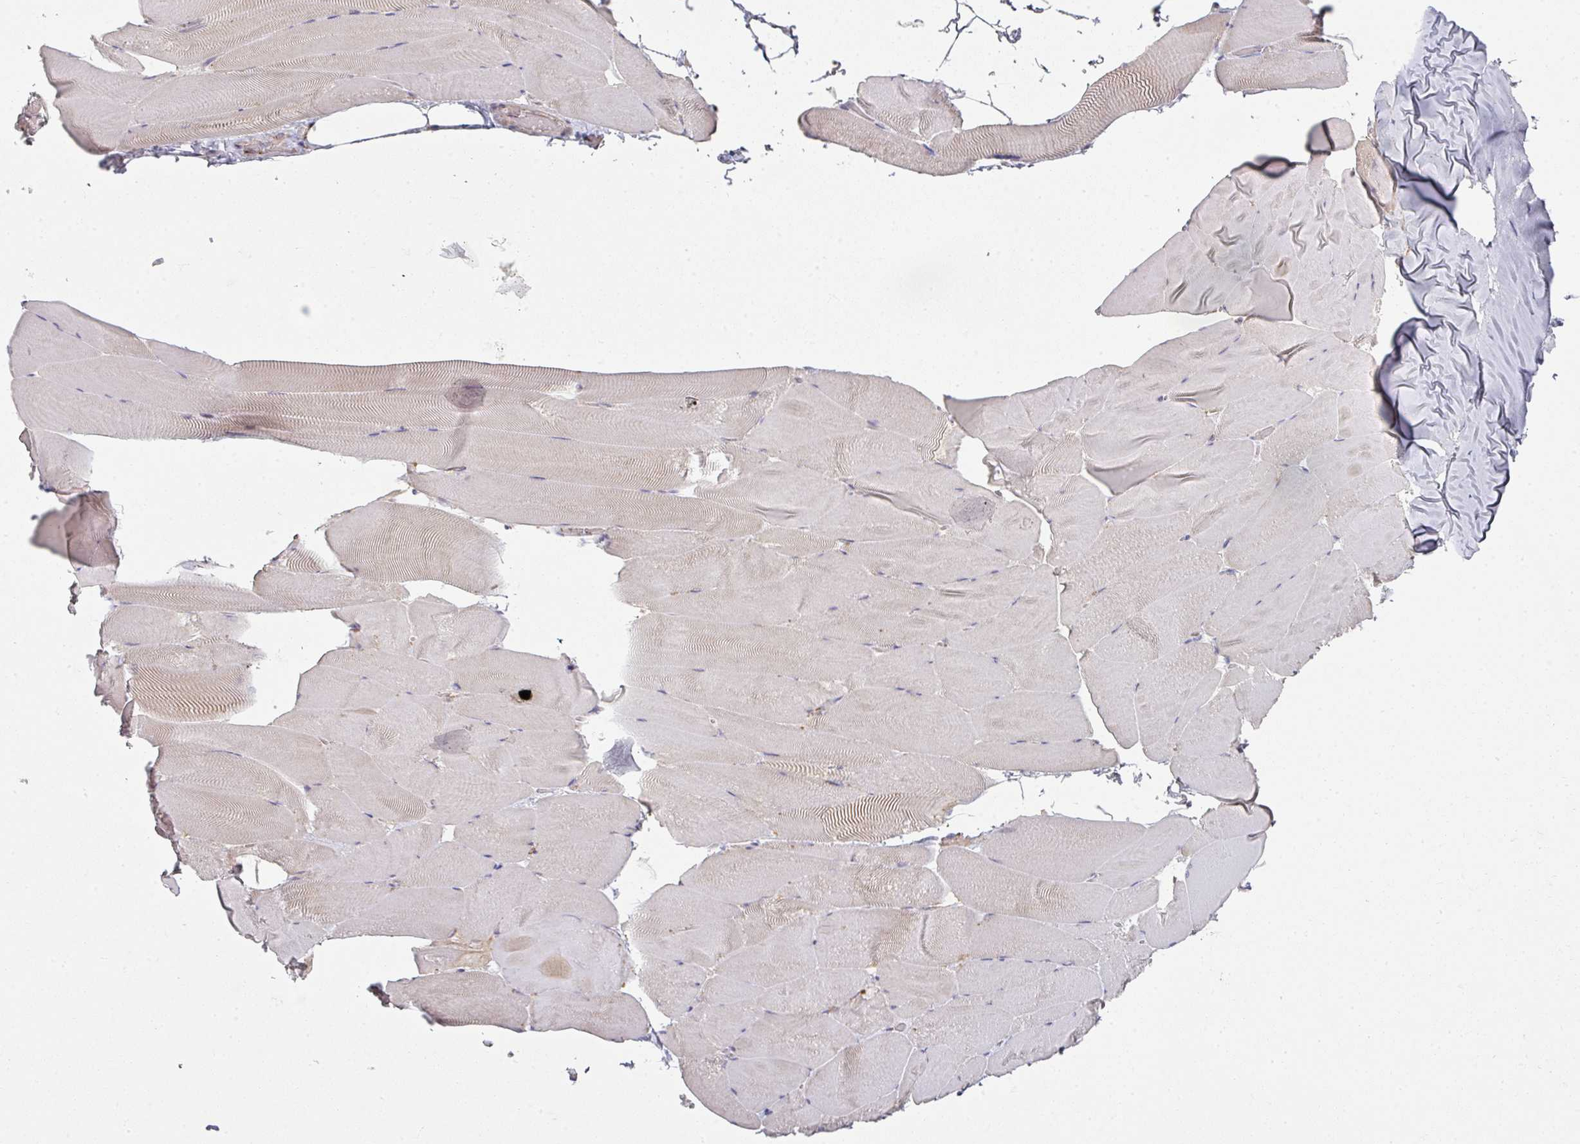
{"staining": {"intensity": "negative", "quantity": "none", "location": "none"}, "tissue": "skeletal muscle", "cell_type": "Myocytes", "image_type": "normal", "snomed": [{"axis": "morphology", "description": "Normal tissue, NOS"}, {"axis": "topography", "description": "Skeletal muscle"}], "caption": "Myocytes are negative for brown protein staining in benign skeletal muscle. The staining was performed using DAB (3,3'-diaminobenzidine) to visualize the protein expression in brown, while the nuclei were stained in blue with hematoxylin (Magnification: 20x).", "gene": "CCDC85B", "patient": {"sex": "female", "age": 64}}